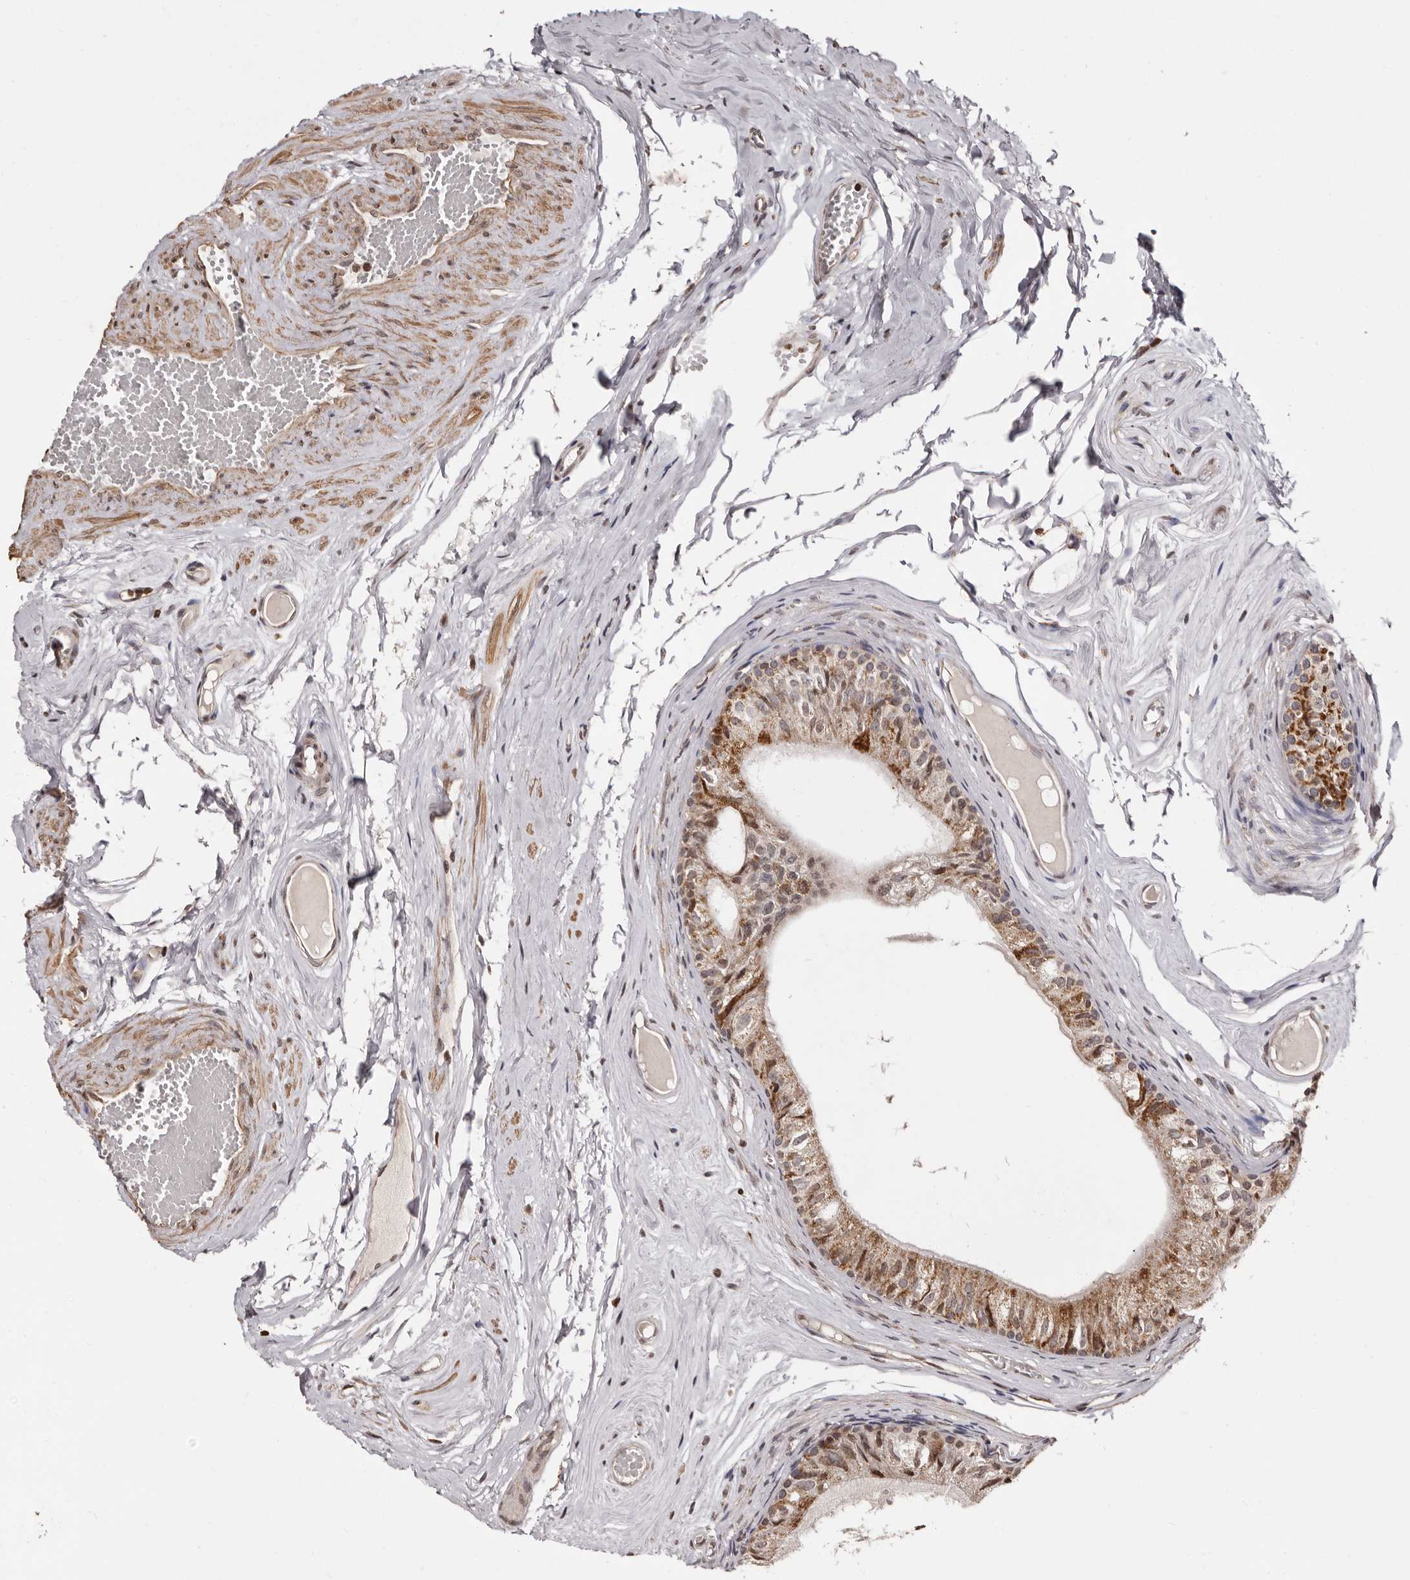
{"staining": {"intensity": "moderate", "quantity": ">75%", "location": "cytoplasmic/membranous"}, "tissue": "epididymis", "cell_type": "Glandular cells", "image_type": "normal", "snomed": [{"axis": "morphology", "description": "Normal tissue, NOS"}, {"axis": "topography", "description": "Epididymis"}], "caption": "IHC of unremarkable epididymis reveals medium levels of moderate cytoplasmic/membranous staining in about >75% of glandular cells.", "gene": "CCDC190", "patient": {"sex": "male", "age": 79}}